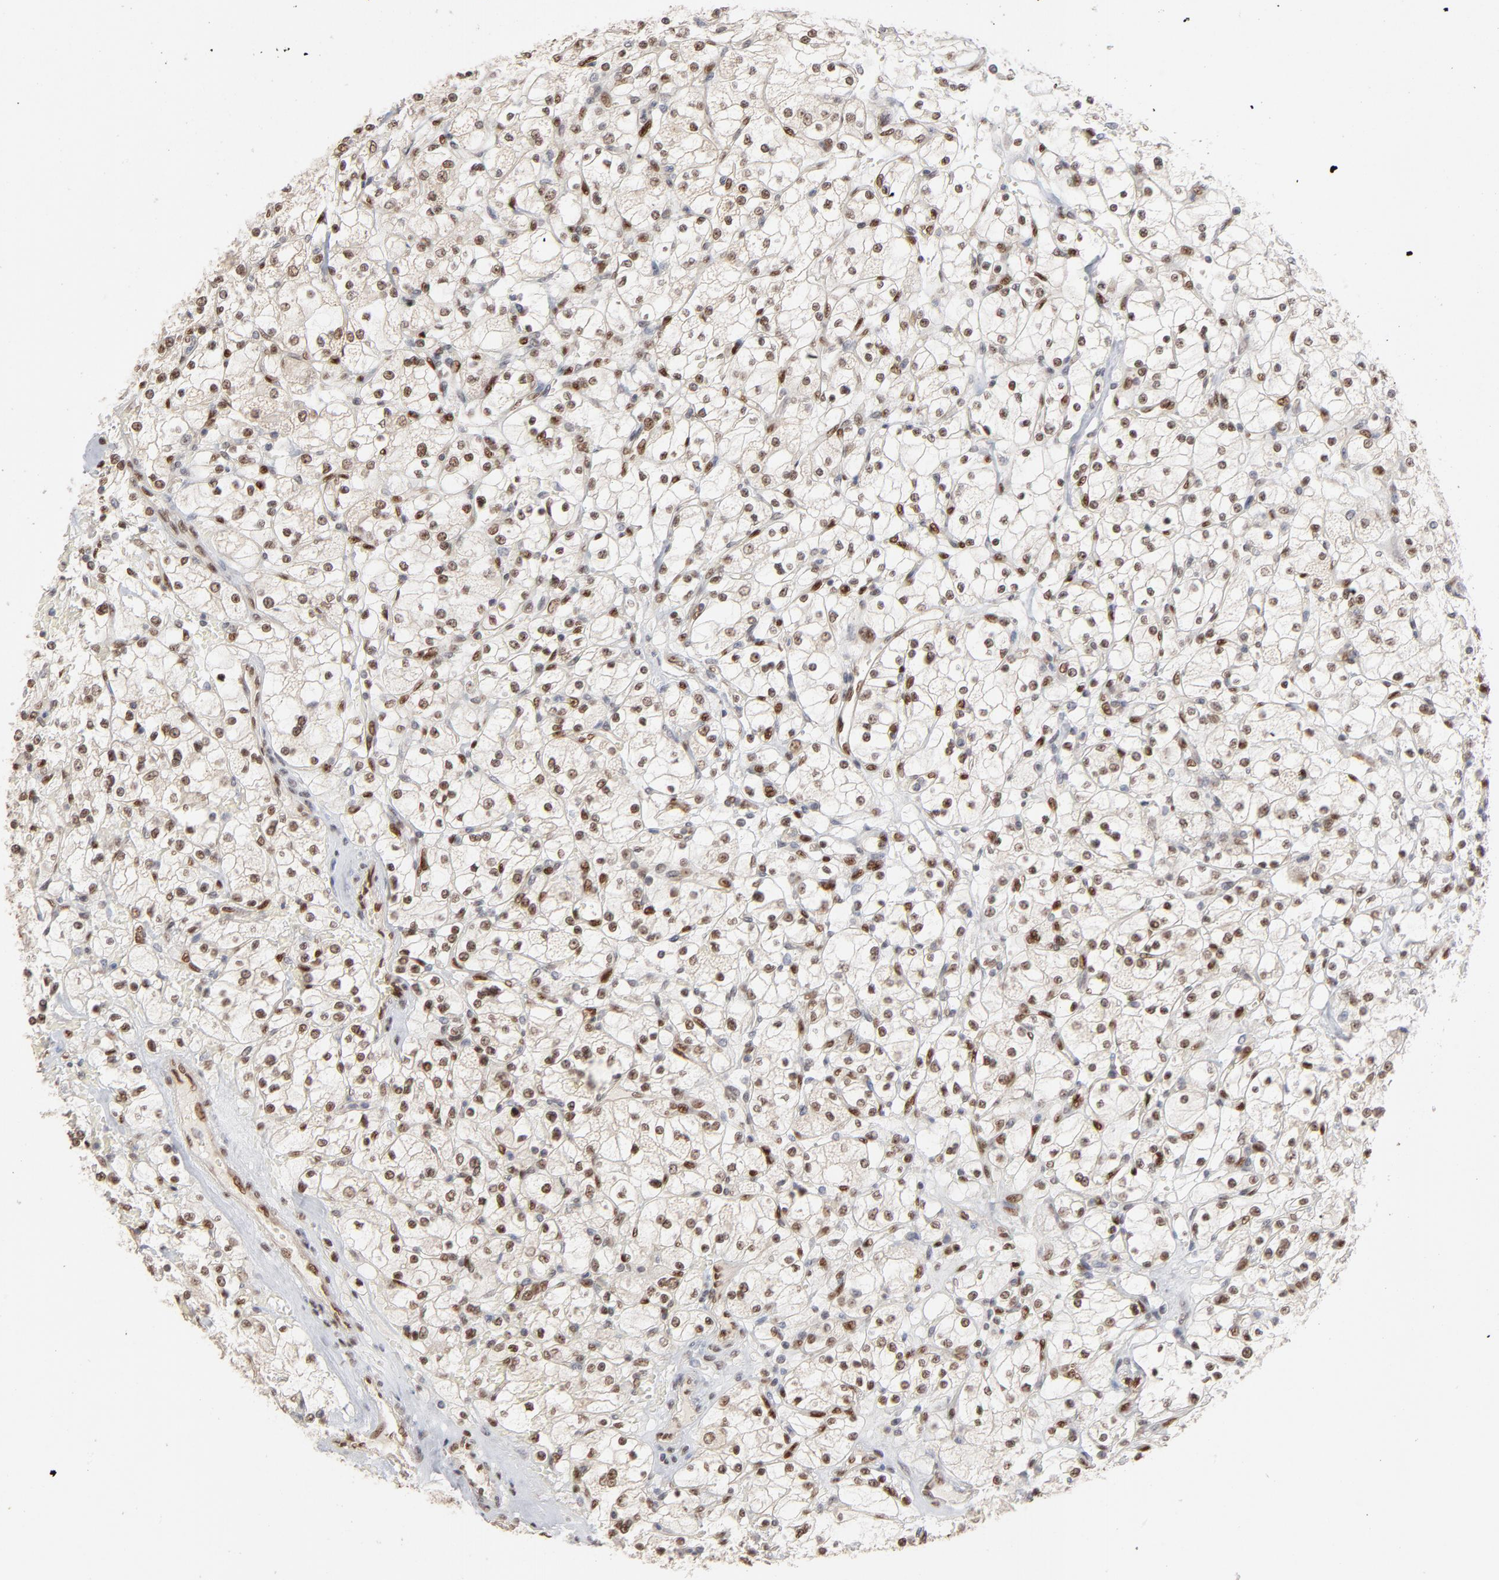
{"staining": {"intensity": "moderate", "quantity": "25%-75%", "location": "nuclear"}, "tissue": "renal cancer", "cell_type": "Tumor cells", "image_type": "cancer", "snomed": [{"axis": "morphology", "description": "Adenocarcinoma, NOS"}, {"axis": "topography", "description": "Kidney"}], "caption": "Immunohistochemical staining of renal cancer demonstrates moderate nuclear protein positivity in about 25%-75% of tumor cells.", "gene": "NFIB", "patient": {"sex": "female", "age": 83}}